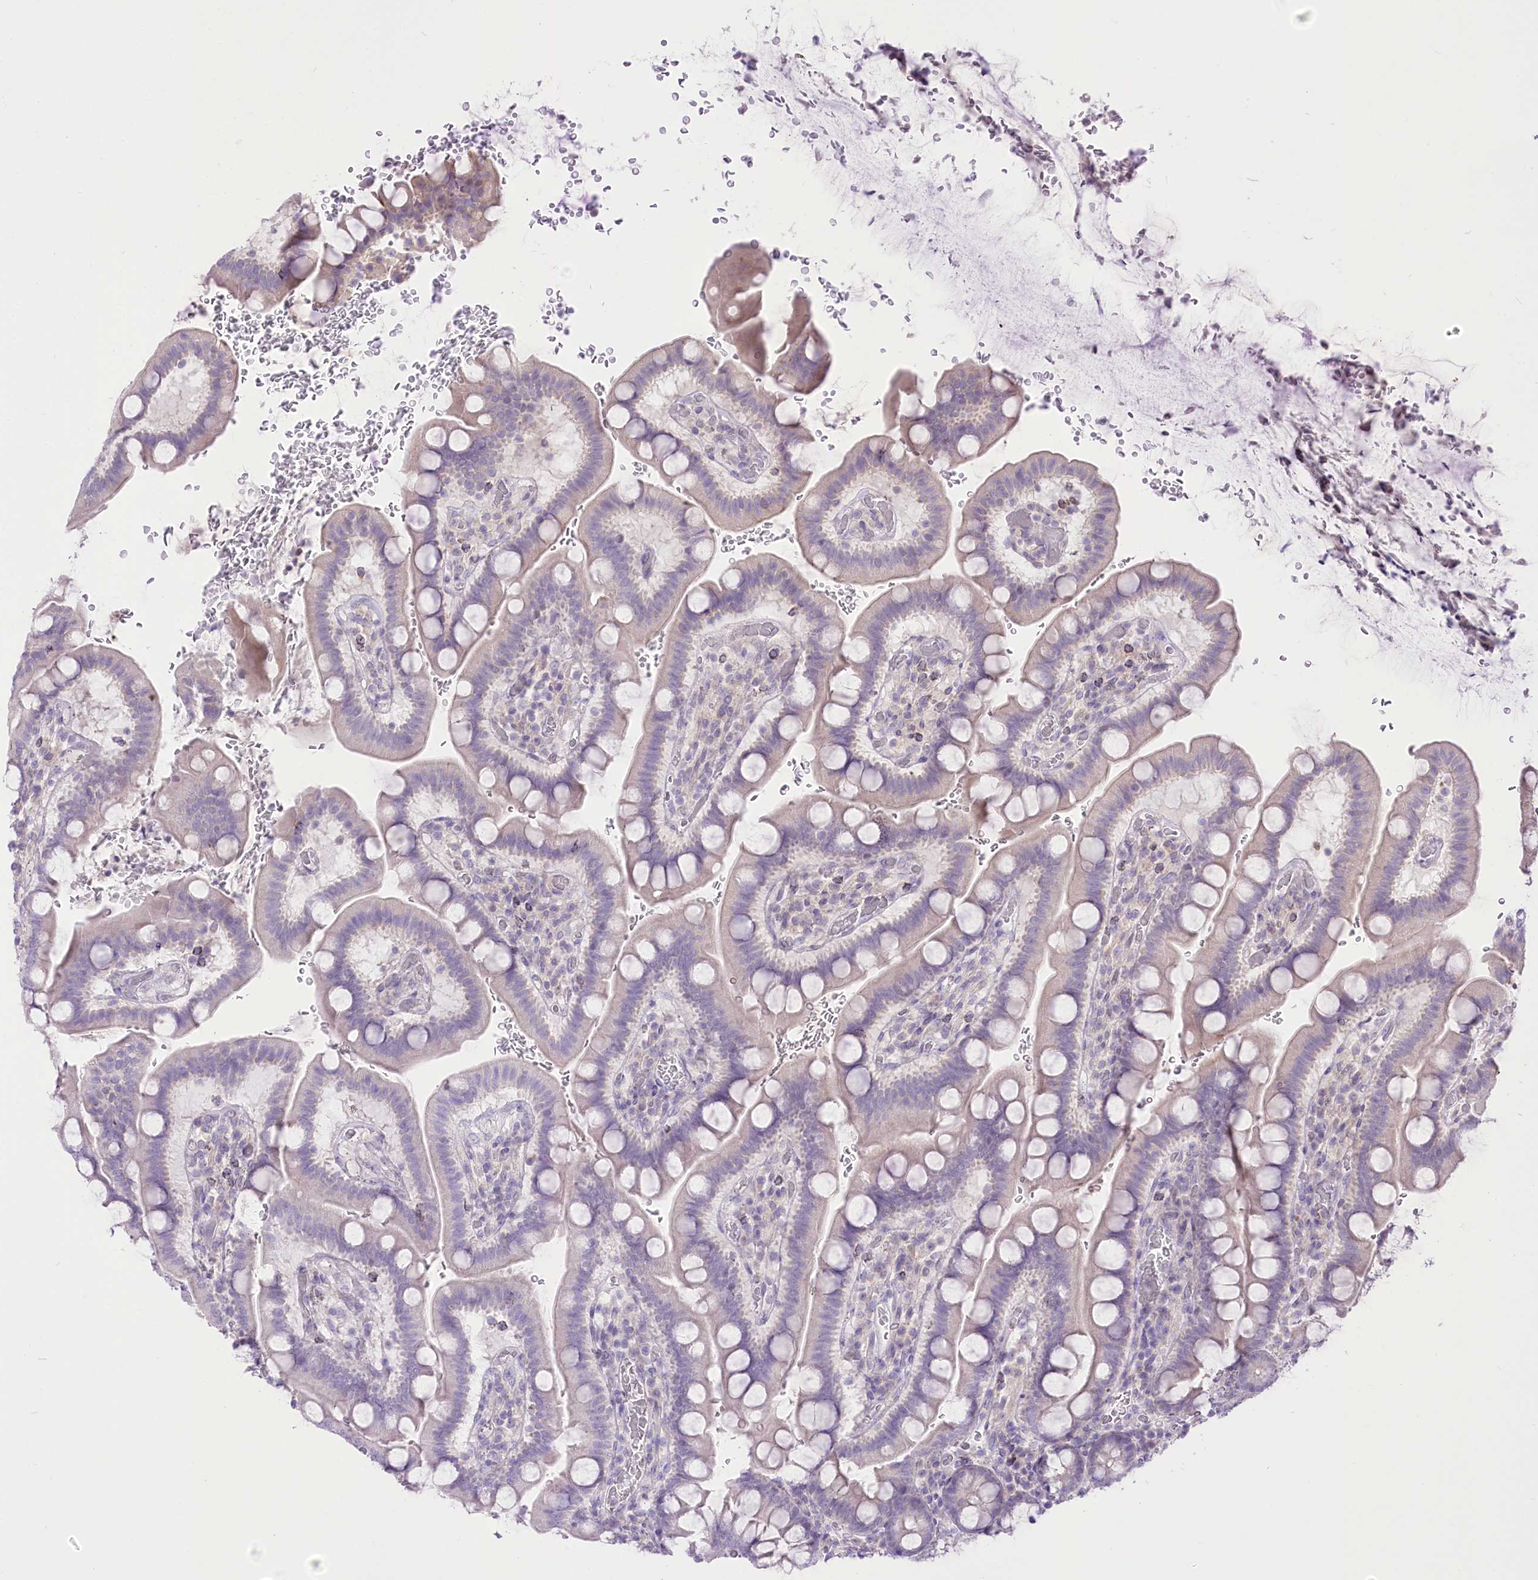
{"staining": {"intensity": "weak", "quantity": "<25%", "location": "cytoplasmic/membranous"}, "tissue": "small intestine", "cell_type": "Glandular cells", "image_type": "normal", "snomed": [{"axis": "morphology", "description": "Normal tissue, NOS"}, {"axis": "topography", "description": "Stomach, upper"}, {"axis": "topography", "description": "Stomach, lower"}, {"axis": "topography", "description": "Small intestine"}], "caption": "Immunohistochemistry of benign human small intestine reveals no staining in glandular cells.", "gene": "HELT", "patient": {"sex": "male", "age": 68}}